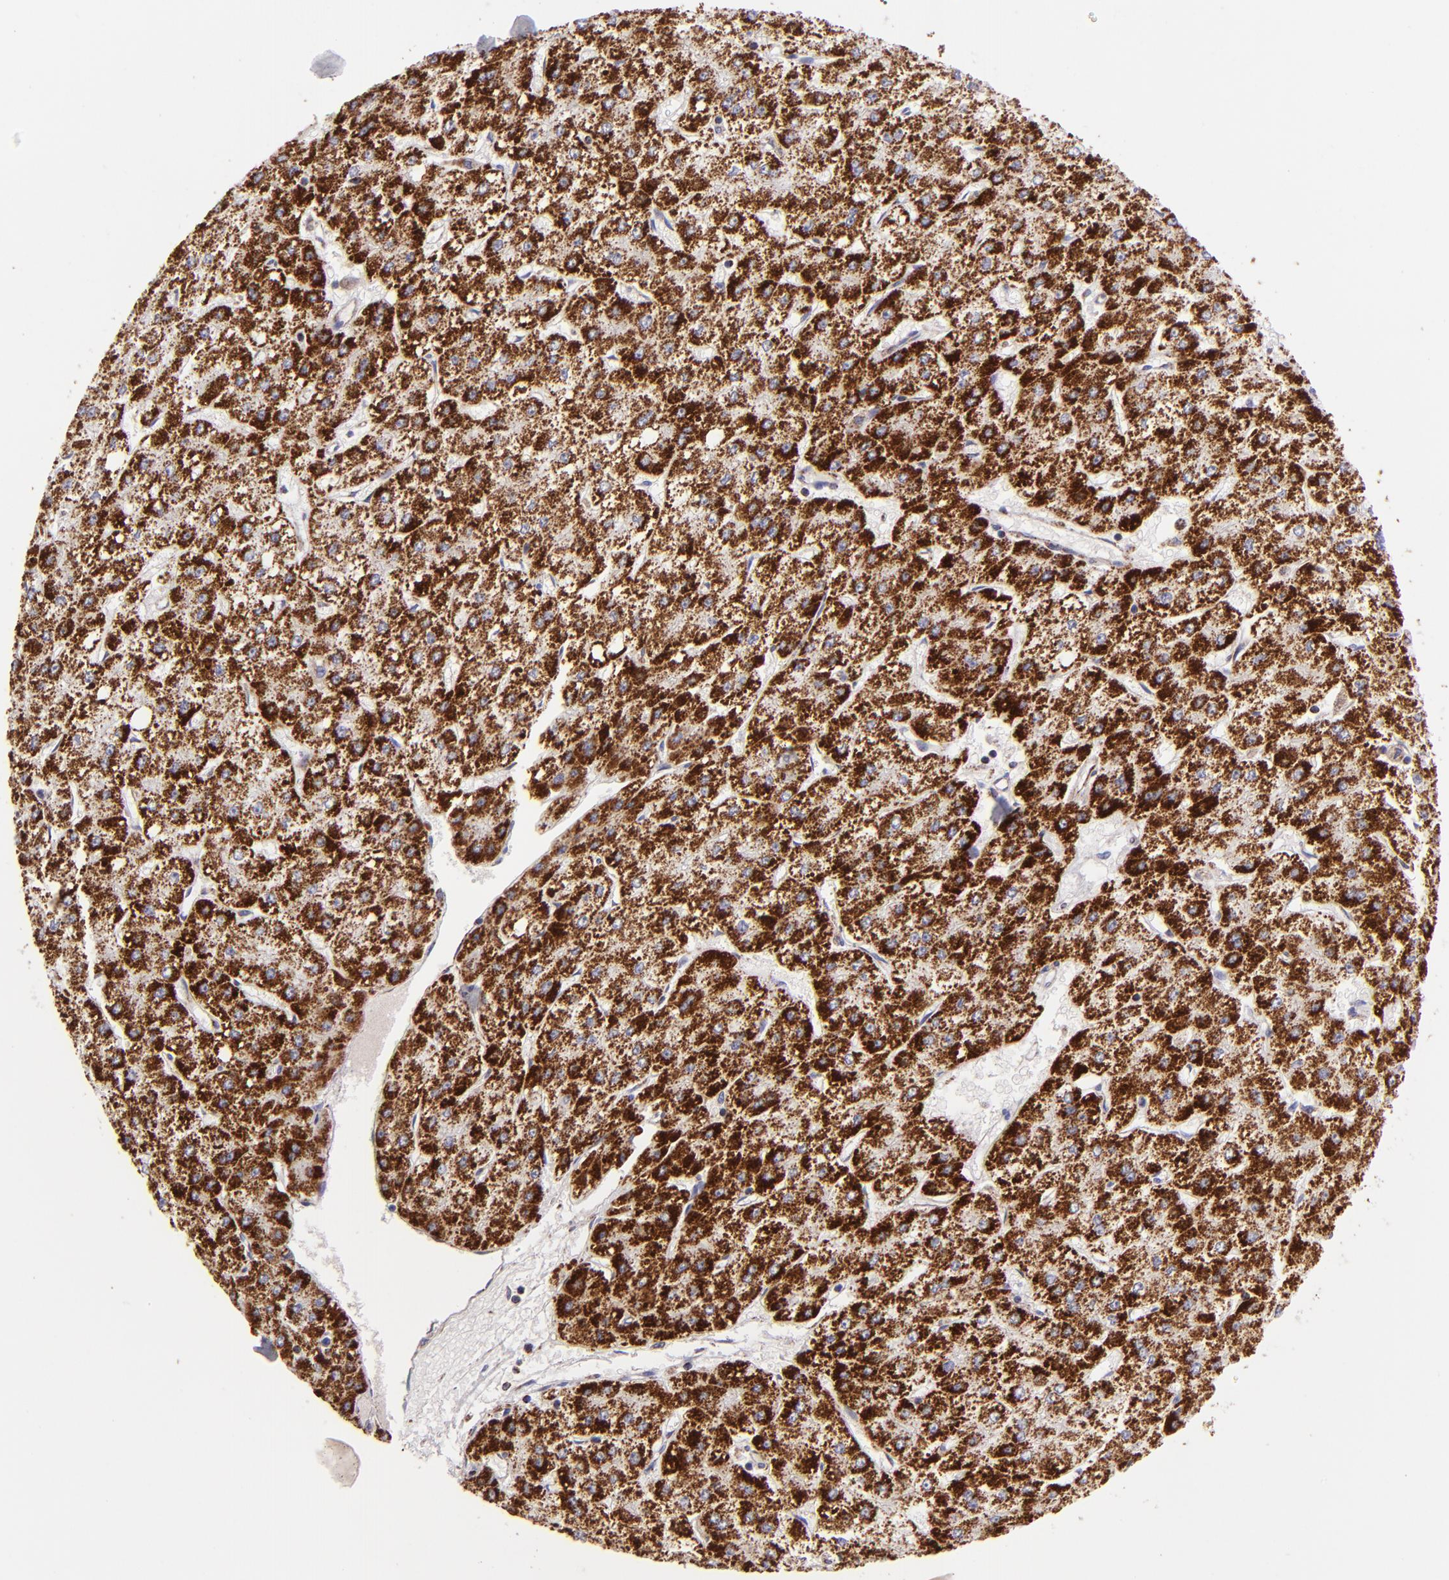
{"staining": {"intensity": "moderate", "quantity": ">75%", "location": "cytoplasmic/membranous"}, "tissue": "liver cancer", "cell_type": "Tumor cells", "image_type": "cancer", "snomed": [{"axis": "morphology", "description": "Carcinoma, Hepatocellular, NOS"}, {"axis": "topography", "description": "Liver"}], "caption": "Human liver hepatocellular carcinoma stained with a protein marker shows moderate staining in tumor cells.", "gene": "HSPD1", "patient": {"sex": "female", "age": 52}}